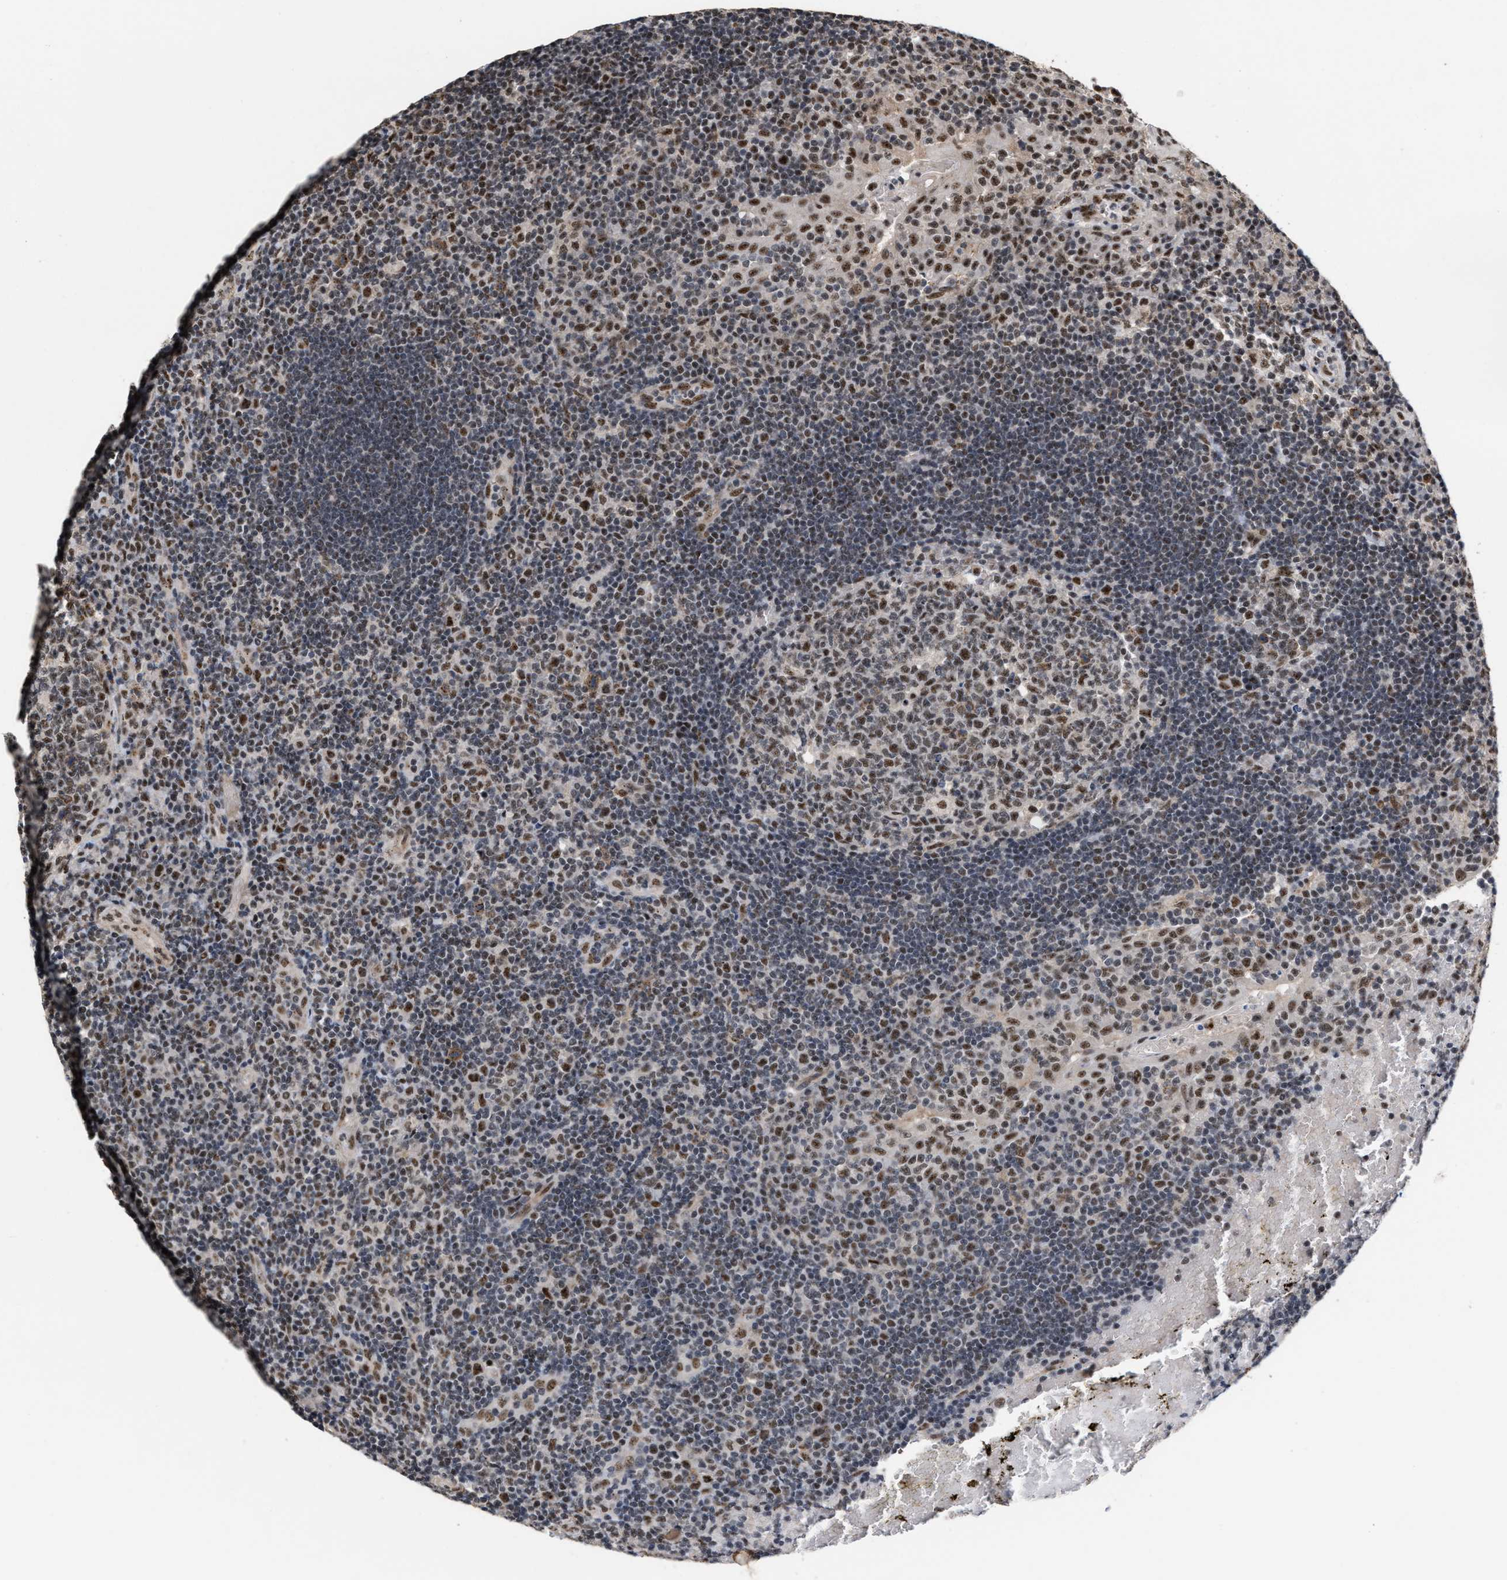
{"staining": {"intensity": "moderate", "quantity": ">75%", "location": "nuclear"}, "tissue": "tonsil", "cell_type": "Germinal center cells", "image_type": "normal", "snomed": [{"axis": "morphology", "description": "Normal tissue, NOS"}, {"axis": "topography", "description": "Tonsil"}], "caption": "Unremarkable tonsil was stained to show a protein in brown. There is medium levels of moderate nuclear positivity in about >75% of germinal center cells.", "gene": "EIF4A3", "patient": {"sex": "female", "age": 40}}